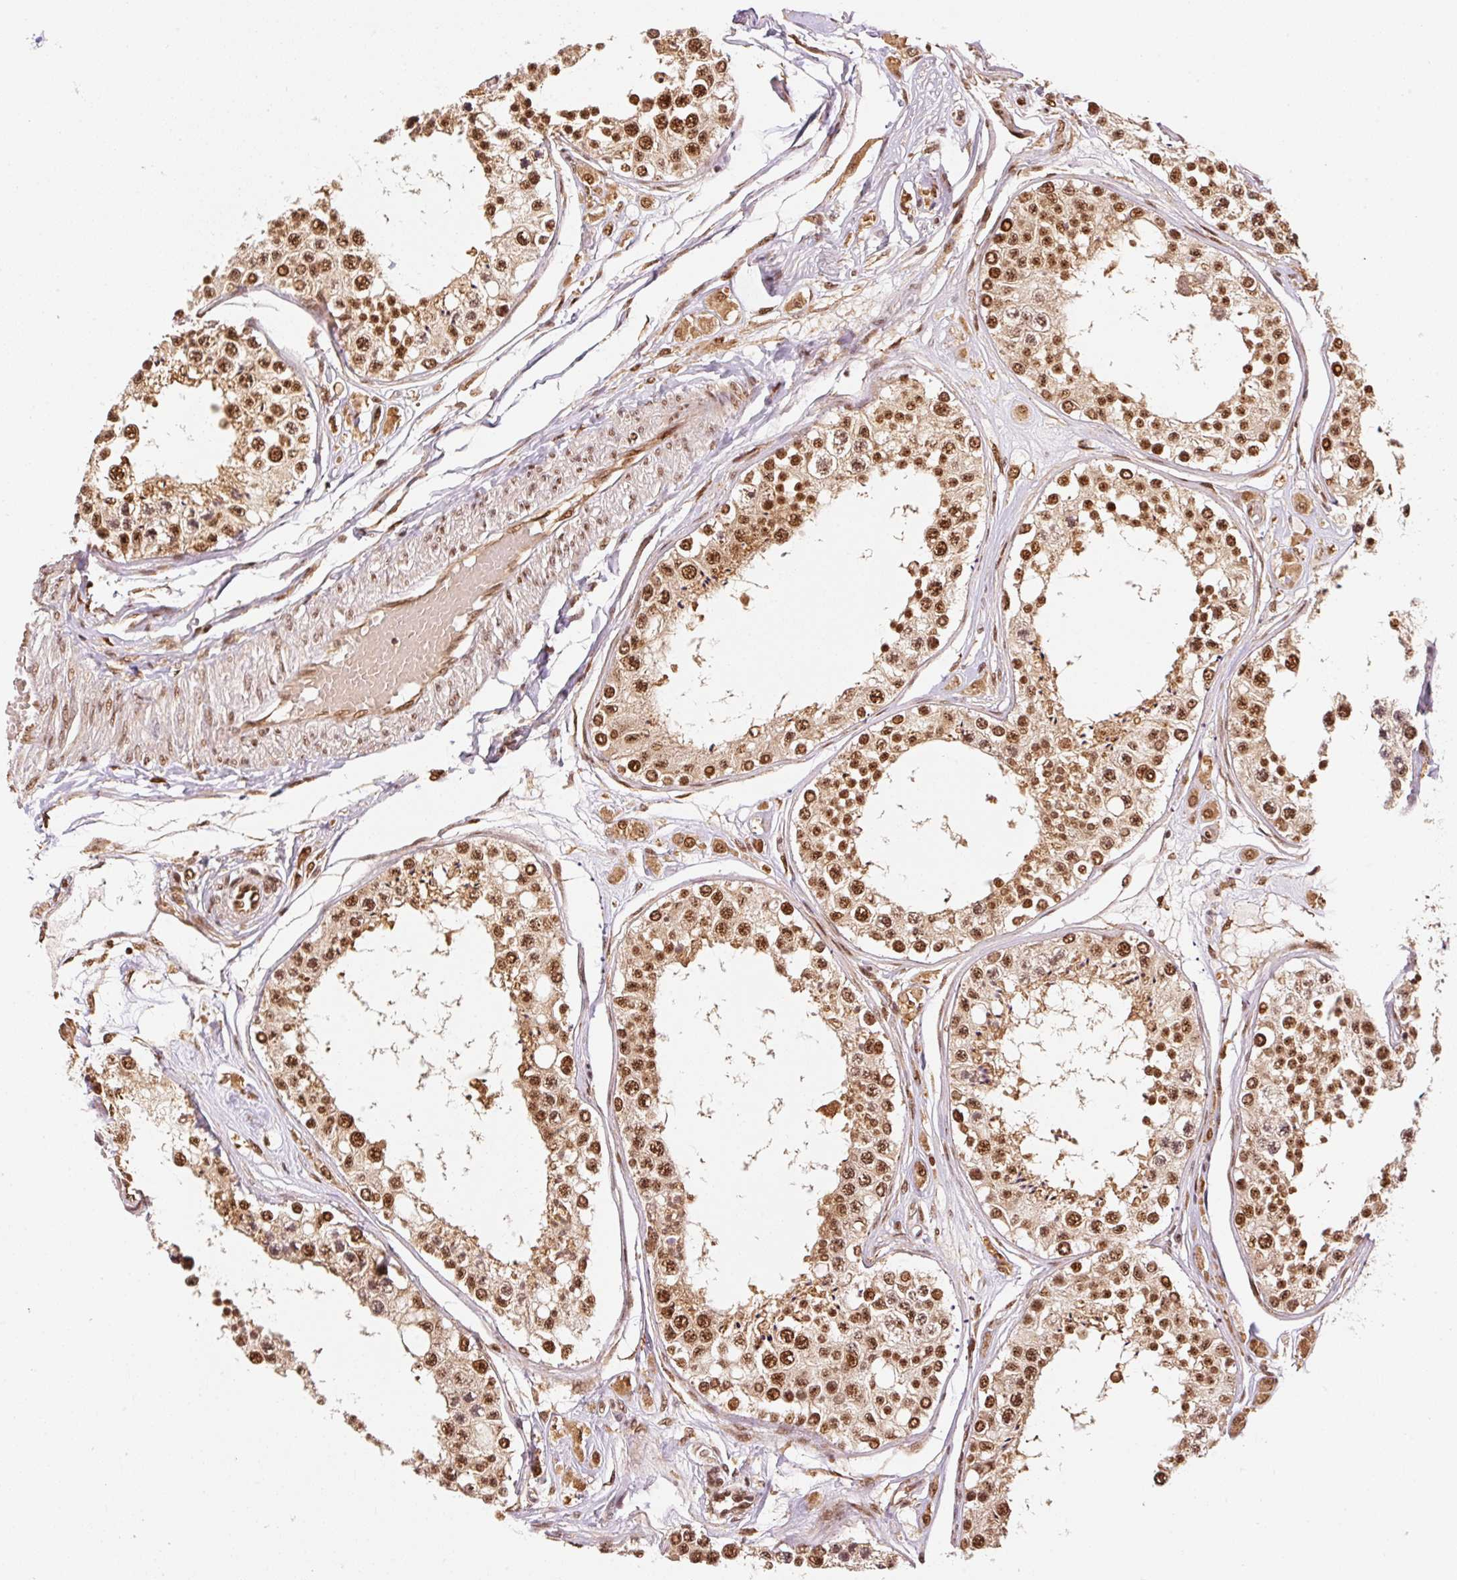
{"staining": {"intensity": "strong", "quantity": ">75%", "location": "nuclear"}, "tissue": "testis", "cell_type": "Cells in seminiferous ducts", "image_type": "normal", "snomed": [{"axis": "morphology", "description": "Normal tissue, NOS"}, {"axis": "topography", "description": "Testis"}], "caption": "Strong nuclear expression for a protein is present in approximately >75% of cells in seminiferous ducts of normal testis using immunohistochemistry.", "gene": "INTS8", "patient": {"sex": "male", "age": 25}}